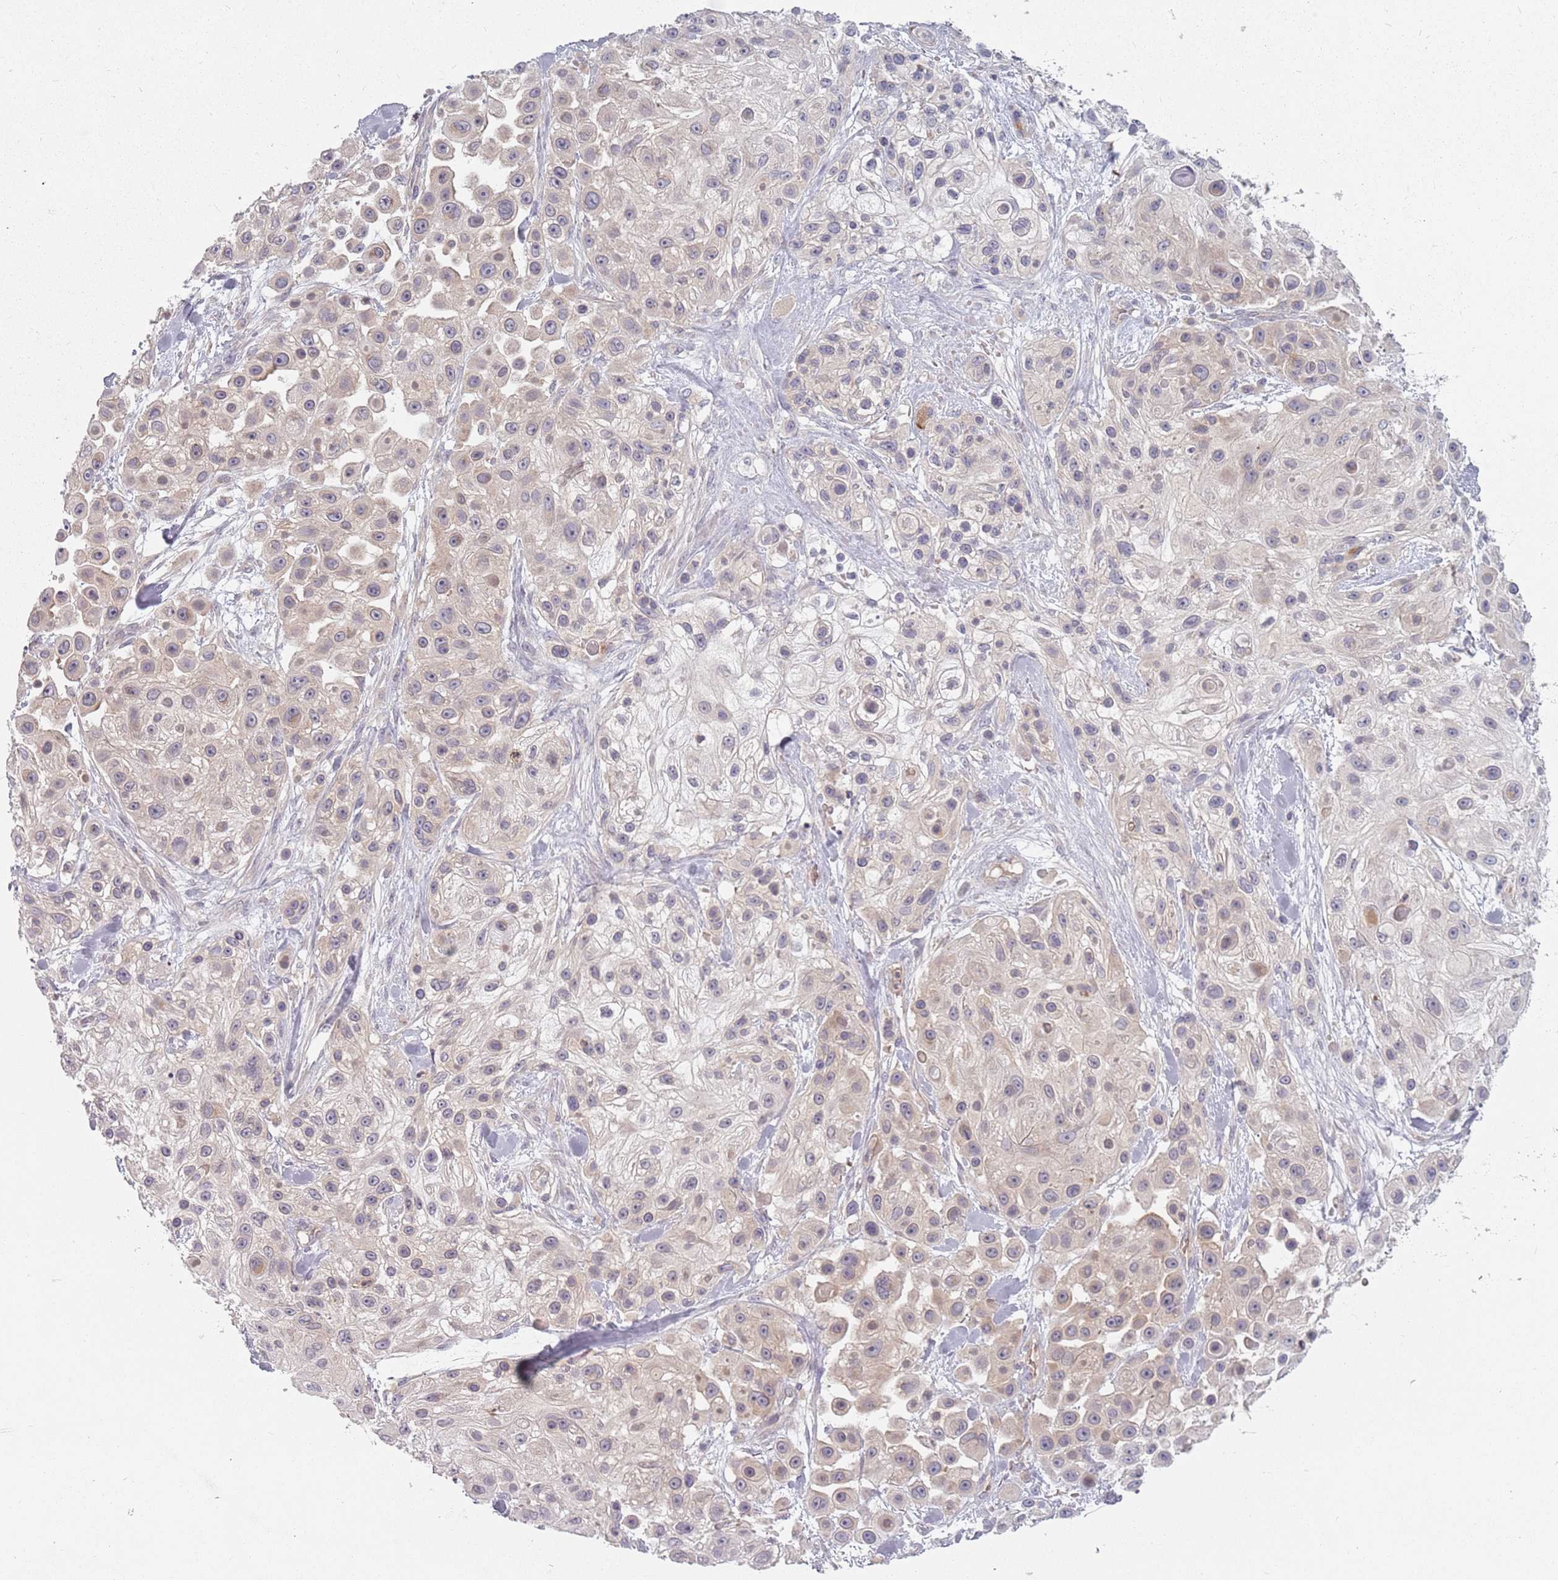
{"staining": {"intensity": "negative", "quantity": "none", "location": "none"}, "tissue": "skin cancer", "cell_type": "Tumor cells", "image_type": "cancer", "snomed": [{"axis": "morphology", "description": "Squamous cell carcinoma, NOS"}, {"axis": "topography", "description": "Skin"}], "caption": "A histopathology image of skin cancer stained for a protein shows no brown staining in tumor cells.", "gene": "ASB13", "patient": {"sex": "male", "age": 67}}